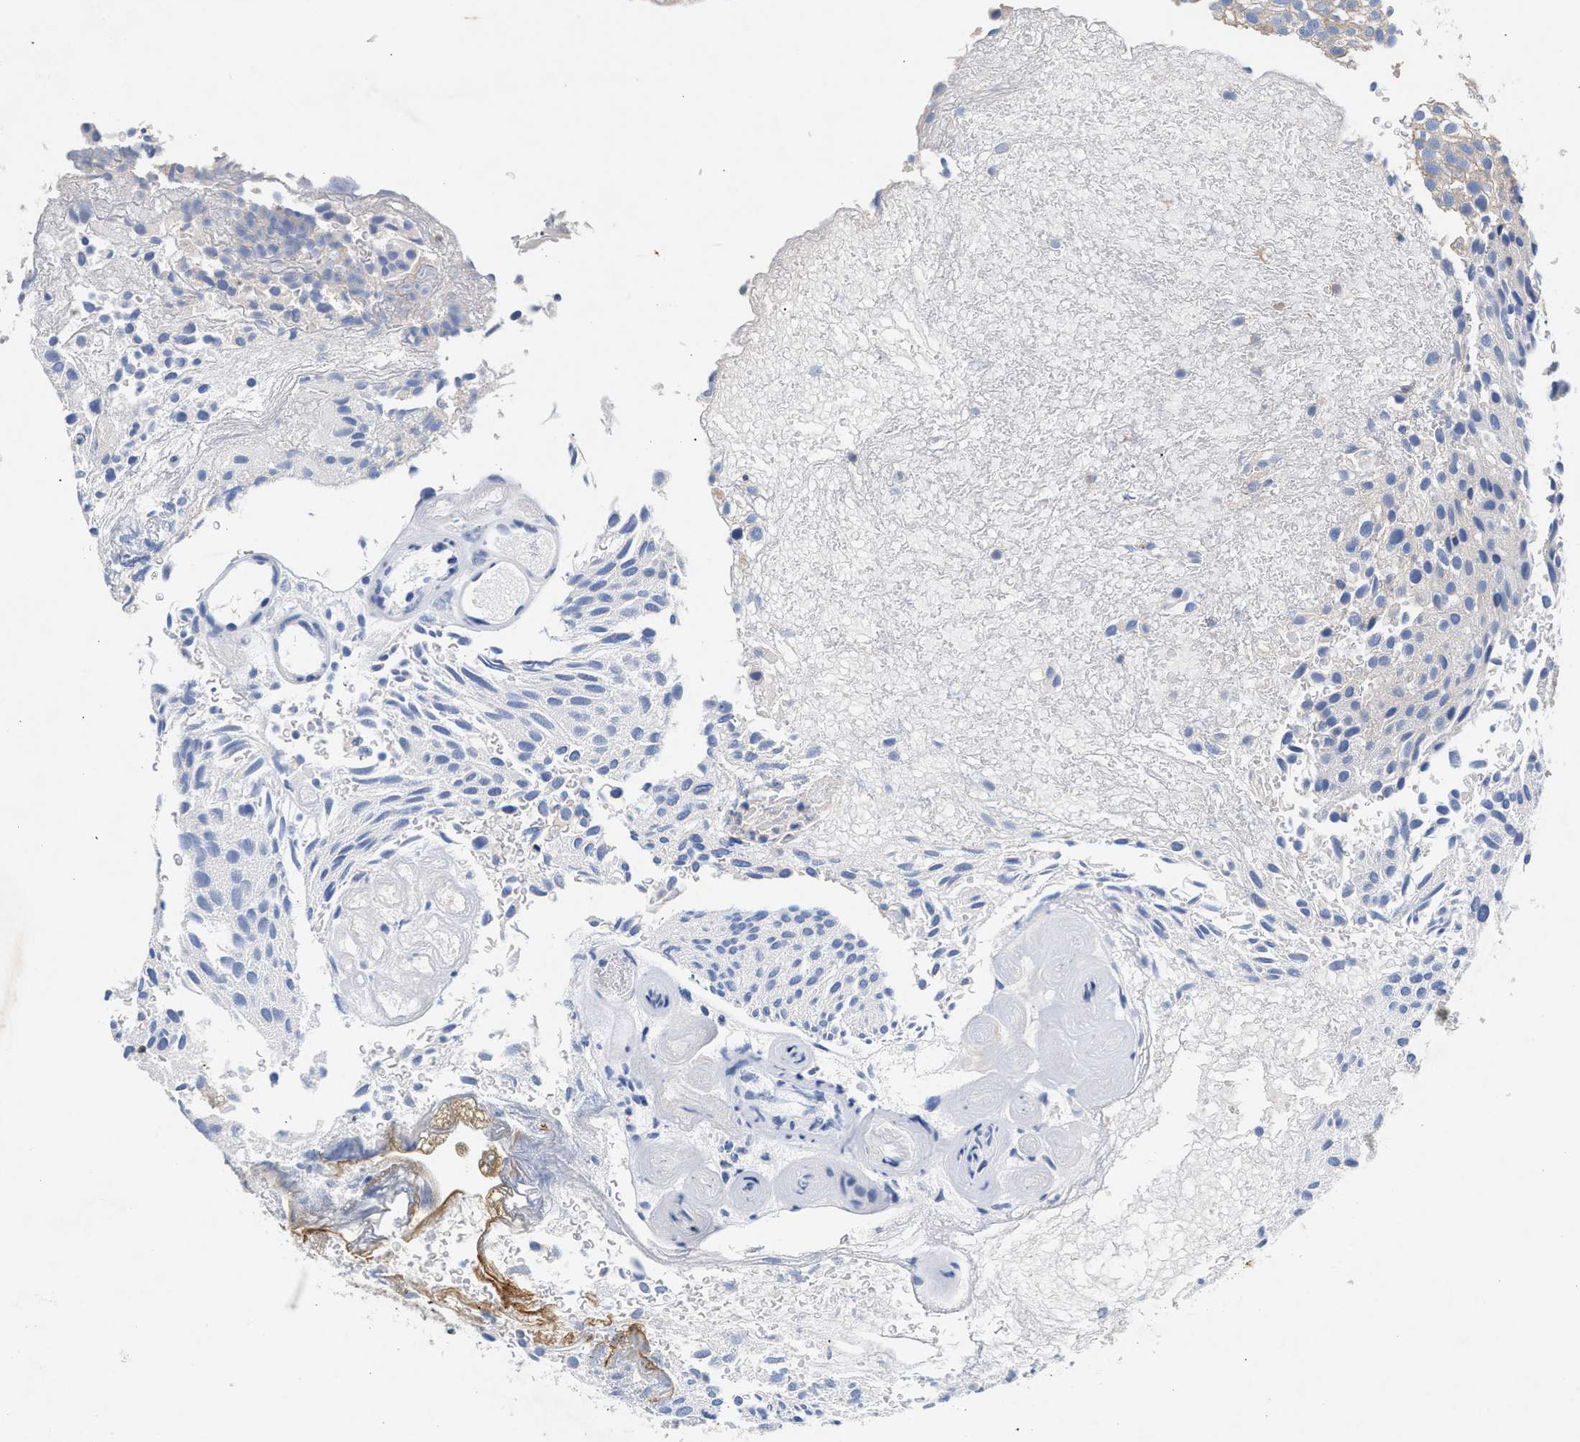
{"staining": {"intensity": "negative", "quantity": "none", "location": "none"}, "tissue": "urothelial cancer", "cell_type": "Tumor cells", "image_type": "cancer", "snomed": [{"axis": "morphology", "description": "Urothelial carcinoma, Low grade"}, {"axis": "topography", "description": "Urinary bladder"}], "caption": "Immunohistochemistry (IHC) photomicrograph of neoplastic tissue: human urothelial carcinoma (low-grade) stained with DAB reveals no significant protein staining in tumor cells.", "gene": "GNAI3", "patient": {"sex": "male", "age": 78}}